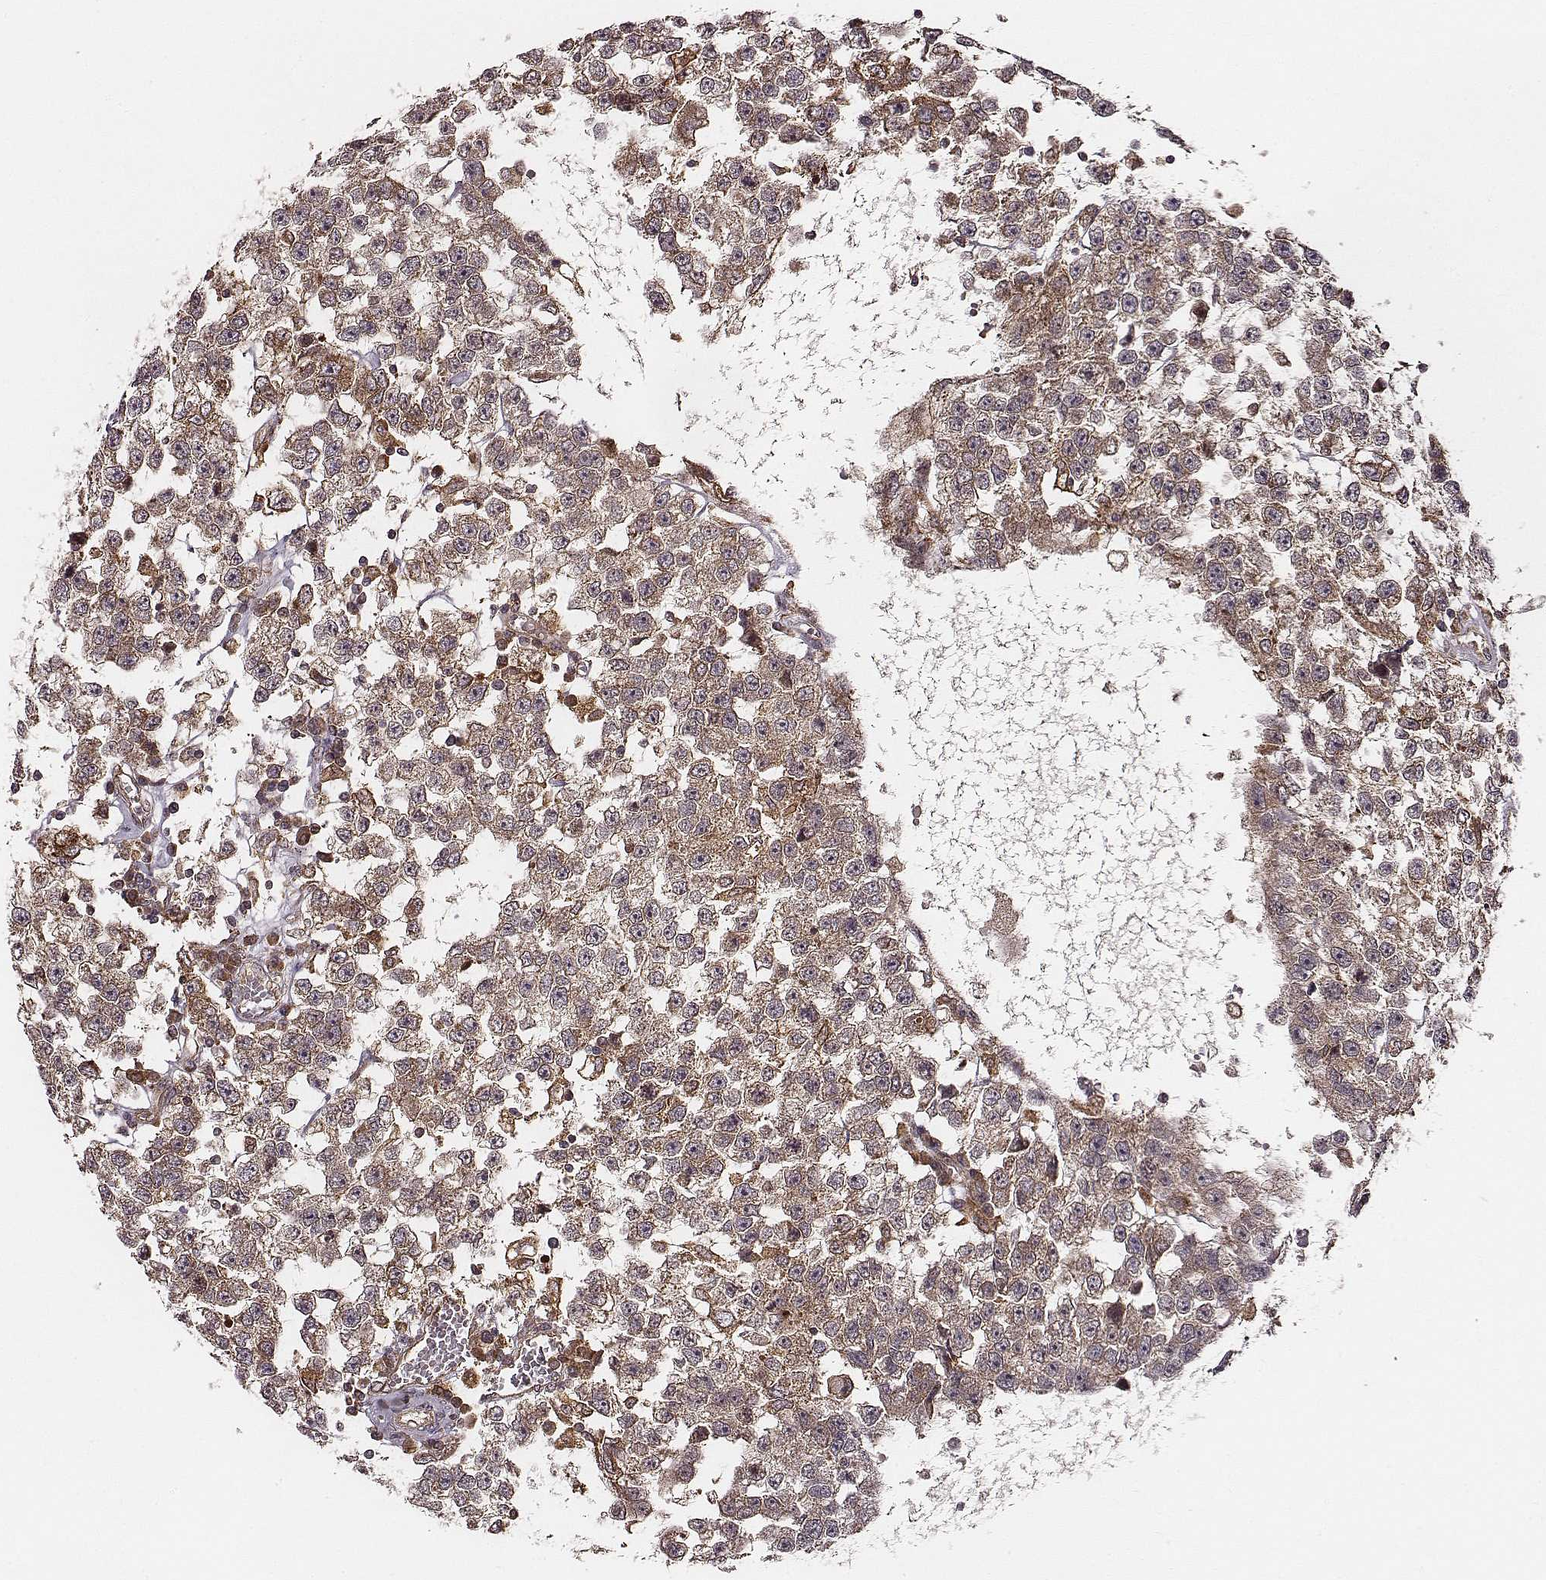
{"staining": {"intensity": "moderate", "quantity": ">75%", "location": "cytoplasmic/membranous"}, "tissue": "testis cancer", "cell_type": "Tumor cells", "image_type": "cancer", "snomed": [{"axis": "morphology", "description": "Seminoma, NOS"}, {"axis": "topography", "description": "Testis"}], "caption": "Testis seminoma tissue exhibits moderate cytoplasmic/membranous staining in approximately >75% of tumor cells", "gene": "VPS26A", "patient": {"sex": "male", "age": 34}}